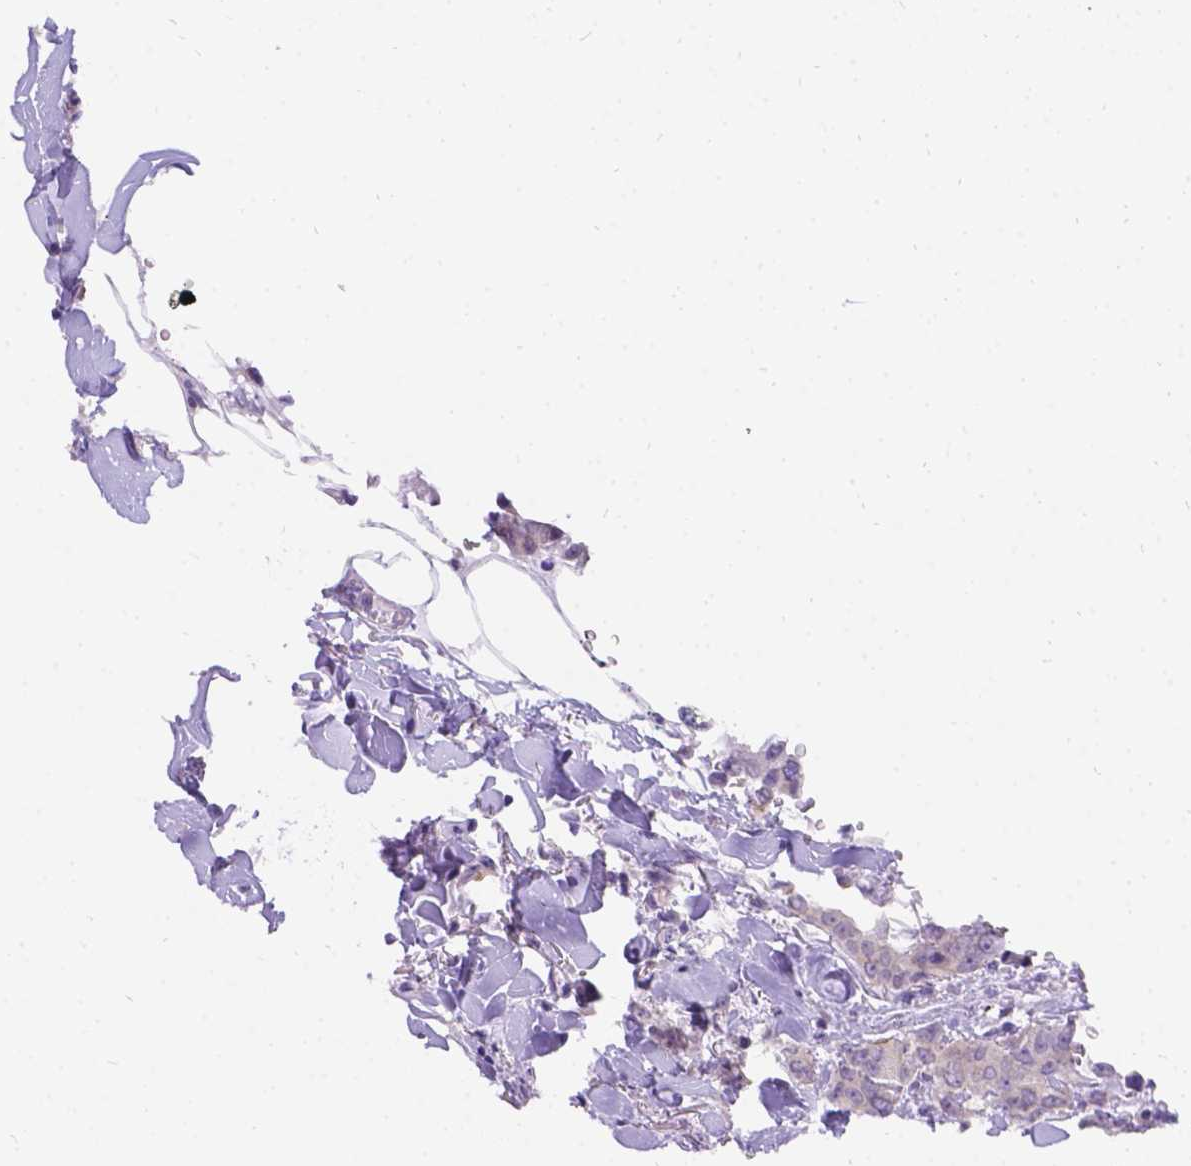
{"staining": {"intensity": "negative", "quantity": "none", "location": "none"}, "tissue": "breast cancer", "cell_type": "Tumor cells", "image_type": "cancer", "snomed": [{"axis": "morphology", "description": "Duct carcinoma"}, {"axis": "topography", "description": "Breast"}], "caption": "This is an immunohistochemistry (IHC) micrograph of breast cancer. There is no expression in tumor cells.", "gene": "PALS1", "patient": {"sex": "female", "age": 94}}